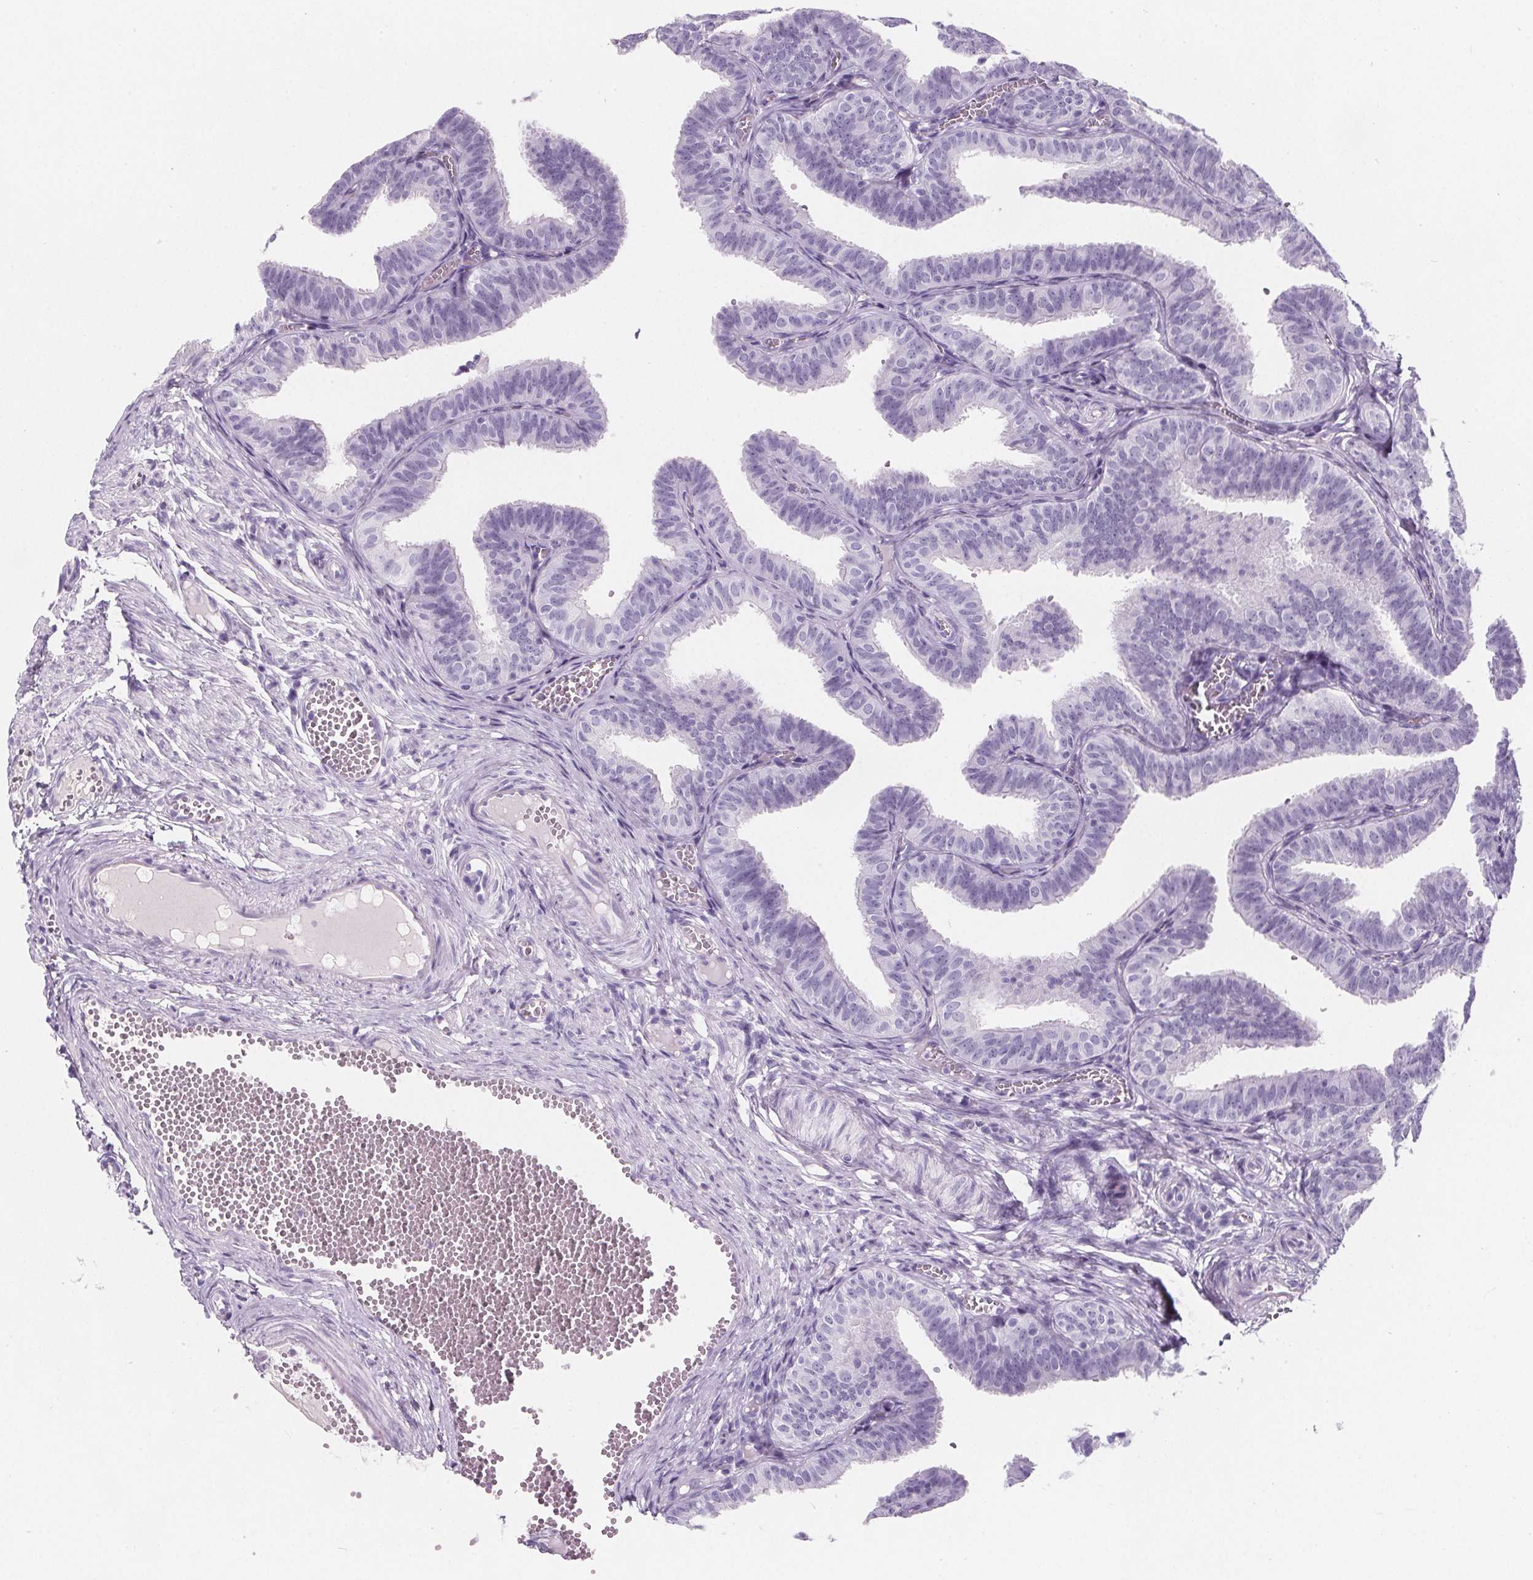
{"staining": {"intensity": "negative", "quantity": "none", "location": "none"}, "tissue": "fallopian tube", "cell_type": "Glandular cells", "image_type": "normal", "snomed": [{"axis": "morphology", "description": "Normal tissue, NOS"}, {"axis": "topography", "description": "Fallopian tube"}], "caption": "High magnification brightfield microscopy of unremarkable fallopian tube stained with DAB (brown) and counterstained with hematoxylin (blue): glandular cells show no significant positivity. (DAB immunohistochemistry with hematoxylin counter stain).", "gene": "ADRB1", "patient": {"sex": "female", "age": 25}}